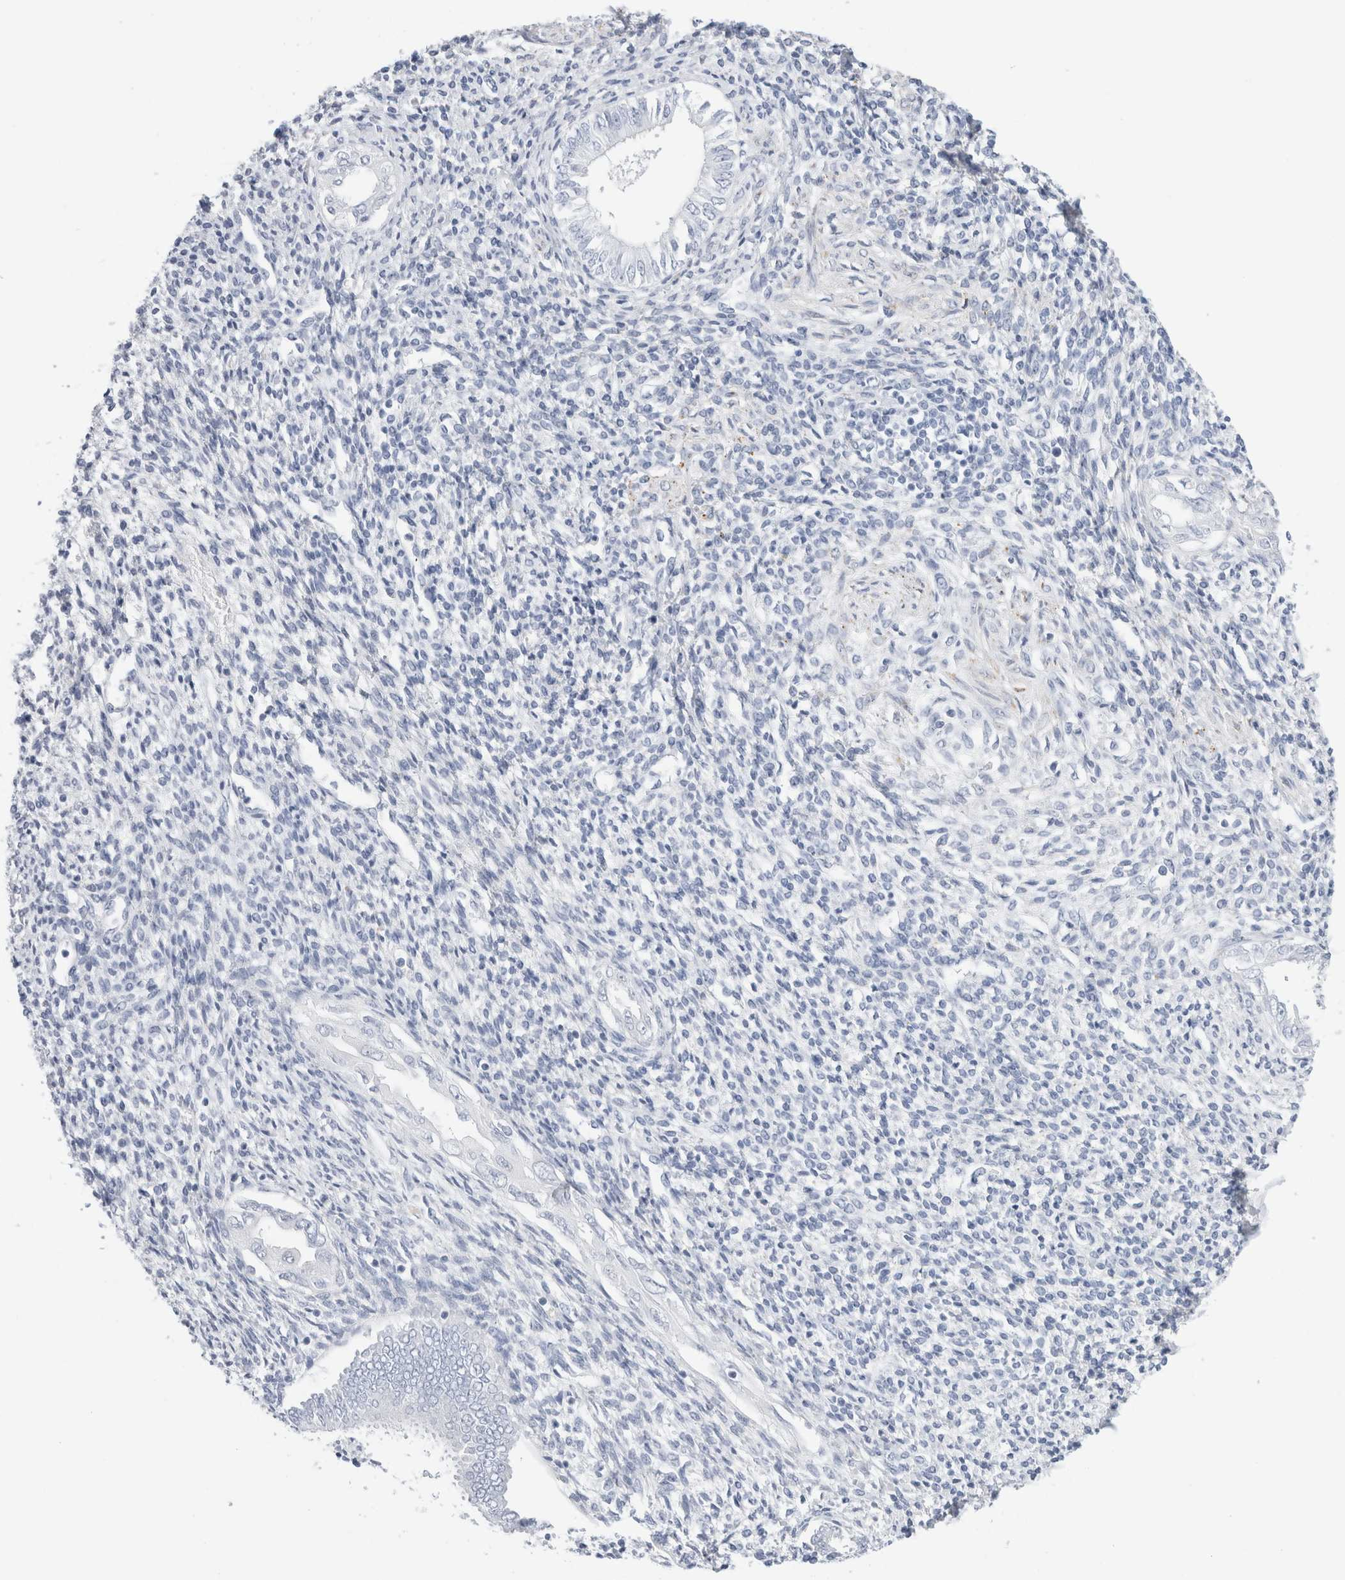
{"staining": {"intensity": "negative", "quantity": "none", "location": "none"}, "tissue": "endometrium", "cell_type": "Cells in endometrial stroma", "image_type": "normal", "snomed": [{"axis": "morphology", "description": "Normal tissue, NOS"}, {"axis": "topography", "description": "Endometrium"}], "caption": "This is an immunohistochemistry micrograph of unremarkable human endometrium. There is no positivity in cells in endometrial stroma.", "gene": "MUC15", "patient": {"sex": "female", "age": 66}}